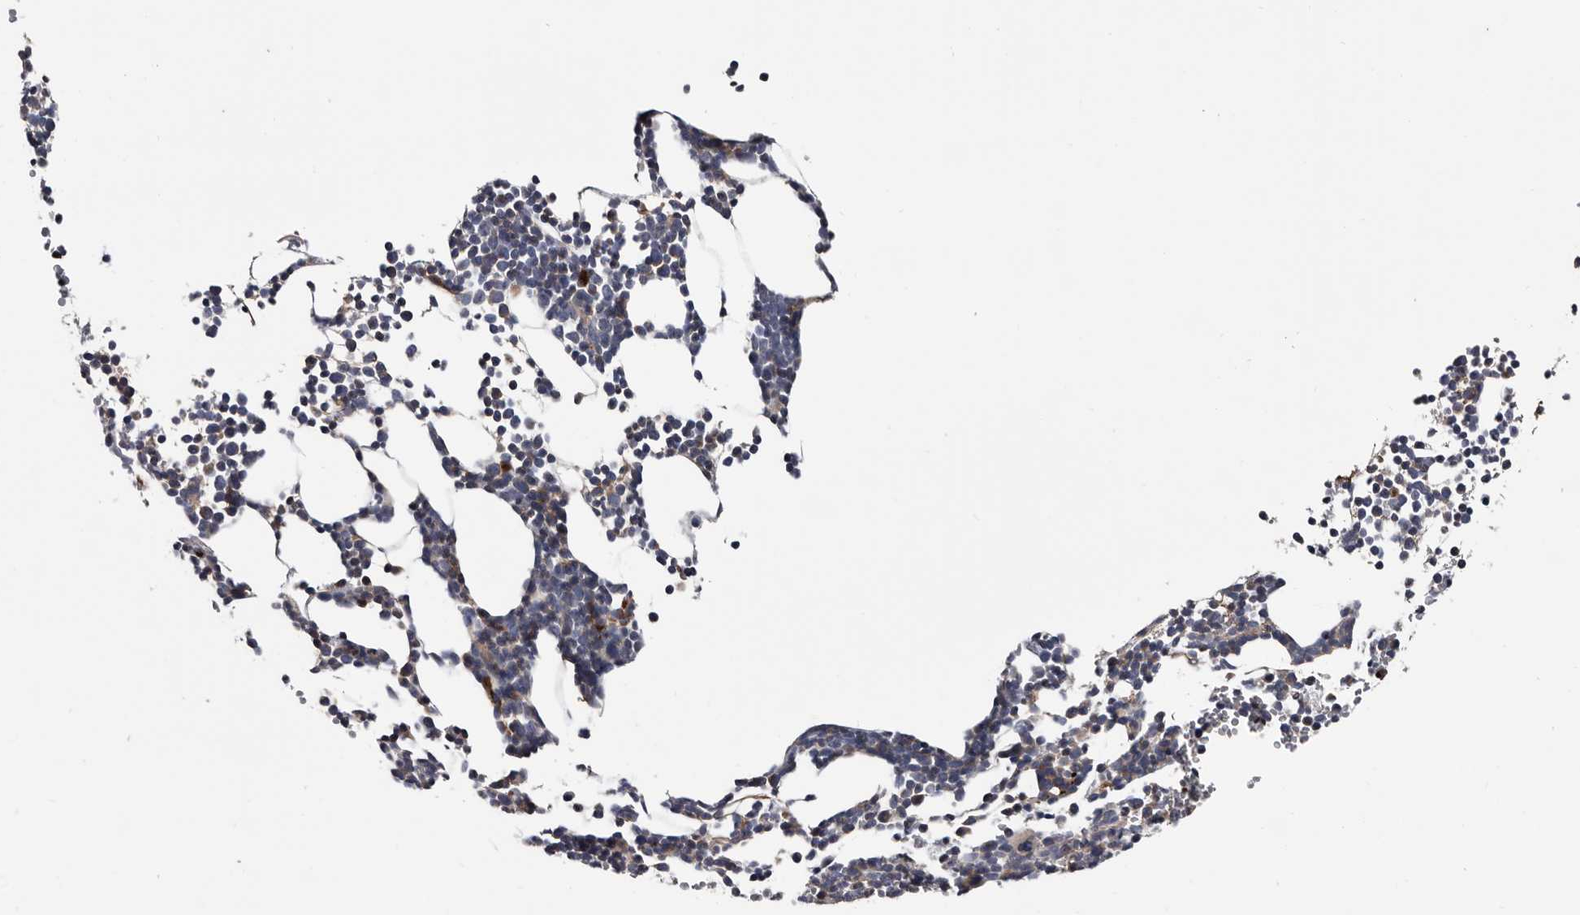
{"staining": {"intensity": "strong", "quantity": "<25%", "location": "cytoplasmic/membranous"}, "tissue": "bone marrow", "cell_type": "Hematopoietic cells", "image_type": "normal", "snomed": [{"axis": "morphology", "description": "Normal tissue, NOS"}, {"axis": "topography", "description": "Bone marrow"}], "caption": "The immunohistochemical stain labels strong cytoplasmic/membranous staining in hematopoietic cells of unremarkable bone marrow. (DAB IHC, brown staining for protein, blue staining for nuclei).", "gene": "TSPAN17", "patient": {"sex": "female", "age": 67}}